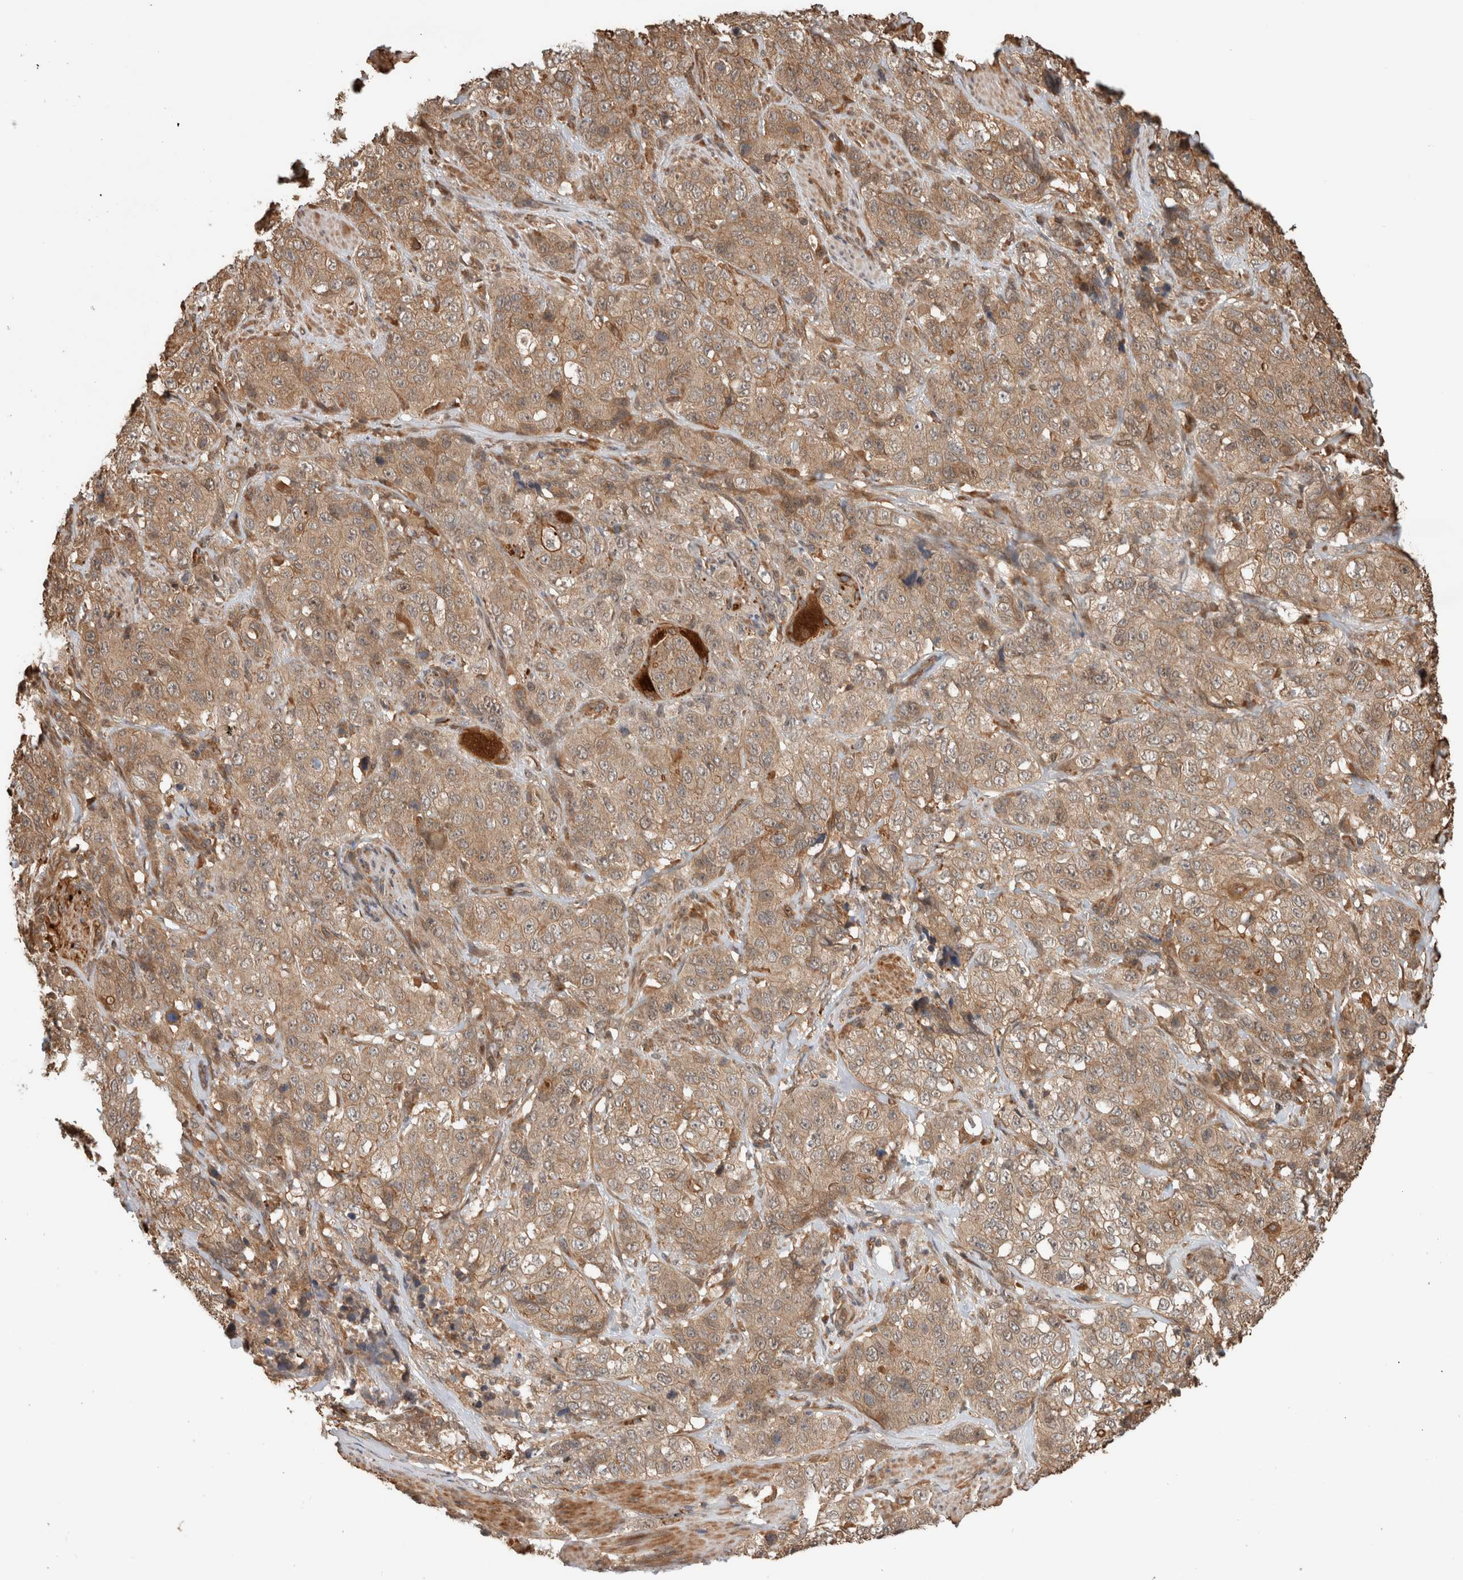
{"staining": {"intensity": "moderate", "quantity": ">75%", "location": "cytoplasmic/membranous"}, "tissue": "stomach cancer", "cell_type": "Tumor cells", "image_type": "cancer", "snomed": [{"axis": "morphology", "description": "Adenocarcinoma, NOS"}, {"axis": "topography", "description": "Stomach"}], "caption": "The histopathology image reveals immunohistochemical staining of stomach adenocarcinoma. There is moderate cytoplasmic/membranous staining is appreciated in approximately >75% of tumor cells.", "gene": "OTUD6B", "patient": {"sex": "male", "age": 48}}